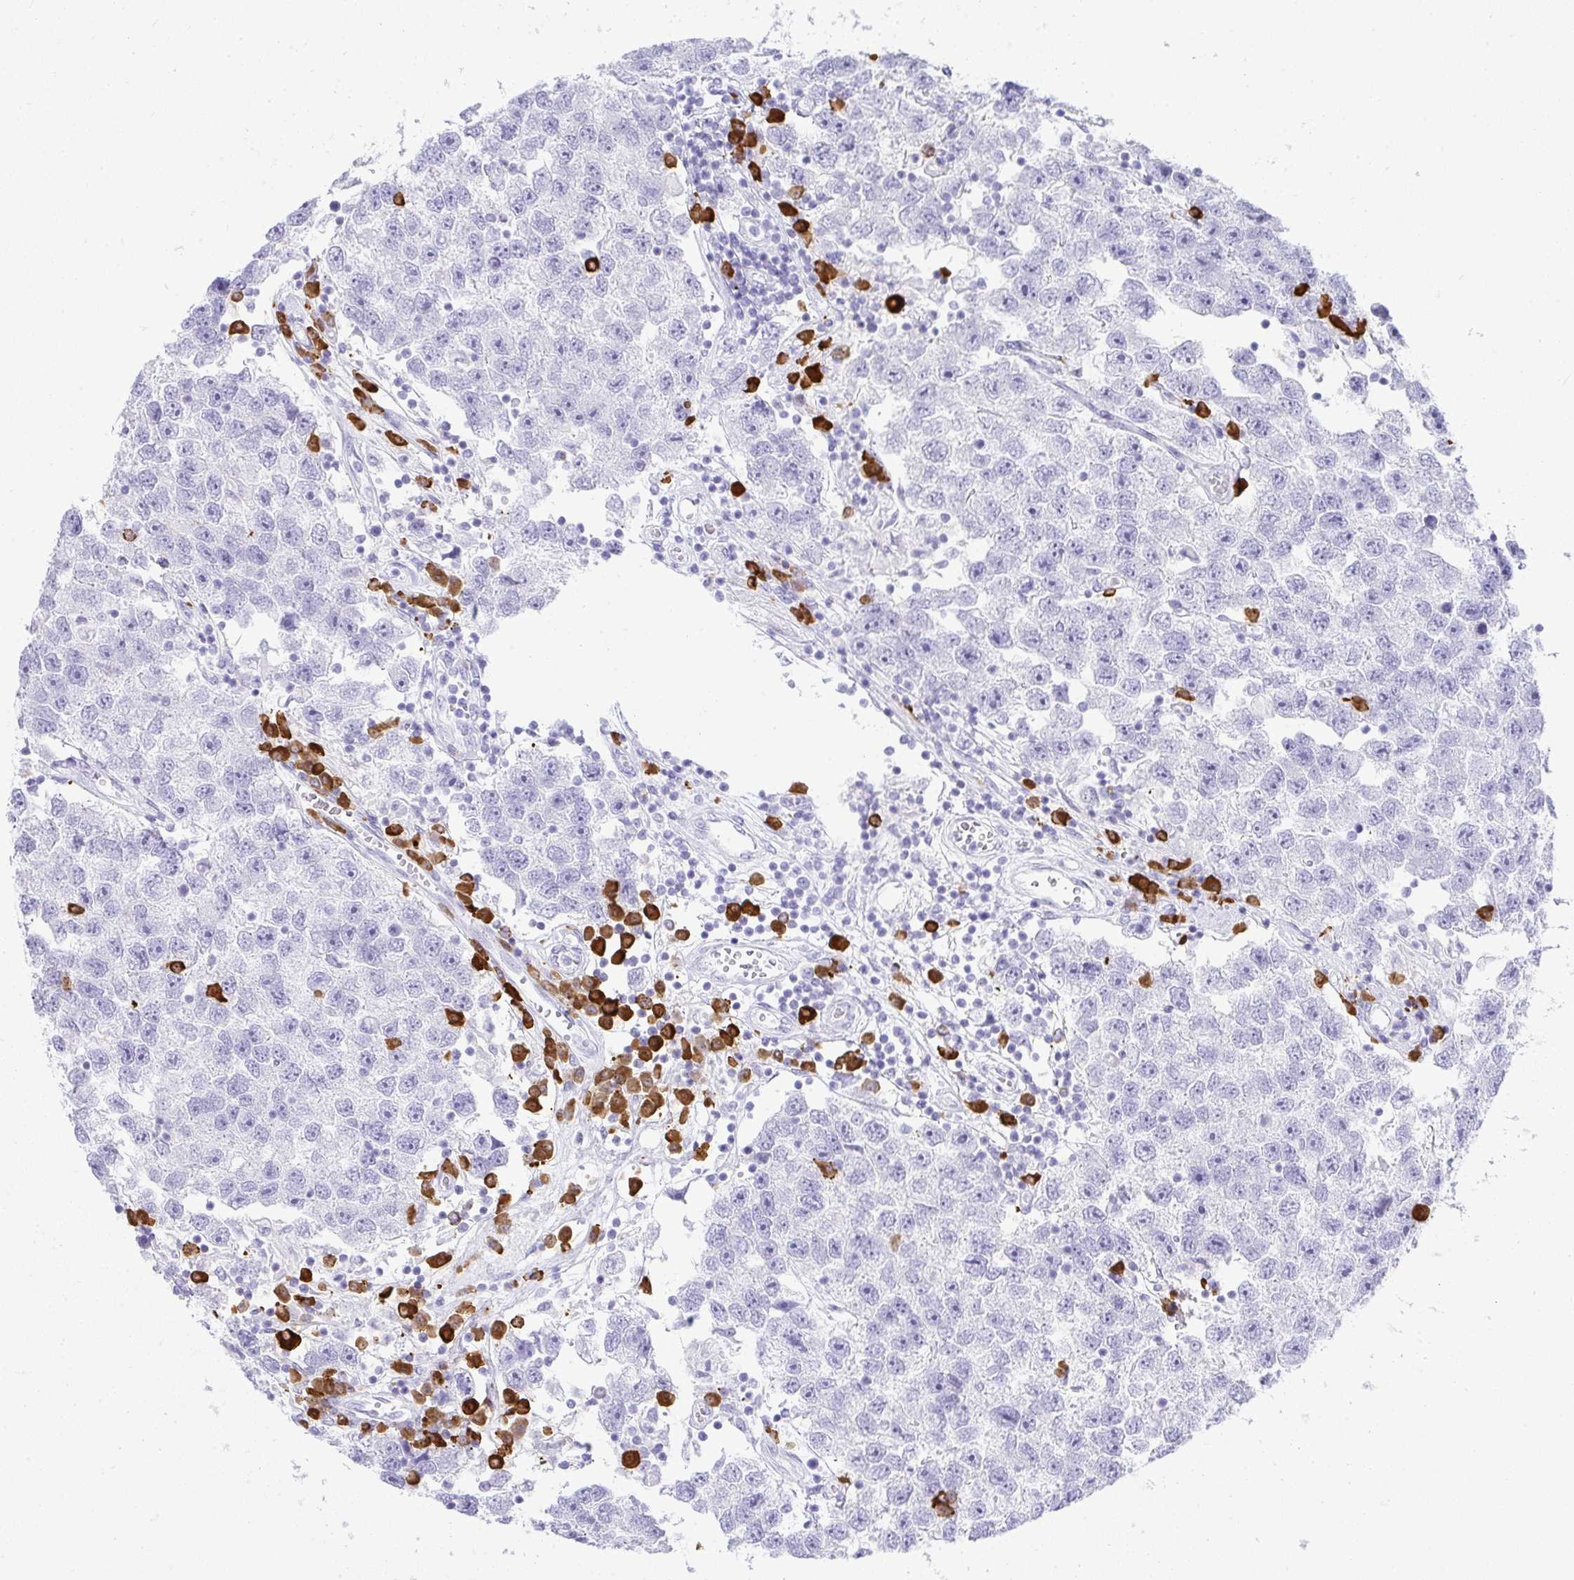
{"staining": {"intensity": "negative", "quantity": "none", "location": "none"}, "tissue": "testis cancer", "cell_type": "Tumor cells", "image_type": "cancer", "snomed": [{"axis": "morphology", "description": "Seminoma, NOS"}, {"axis": "topography", "description": "Testis"}], "caption": "Human testis cancer (seminoma) stained for a protein using immunohistochemistry reveals no positivity in tumor cells.", "gene": "CDADC1", "patient": {"sex": "male", "age": 26}}